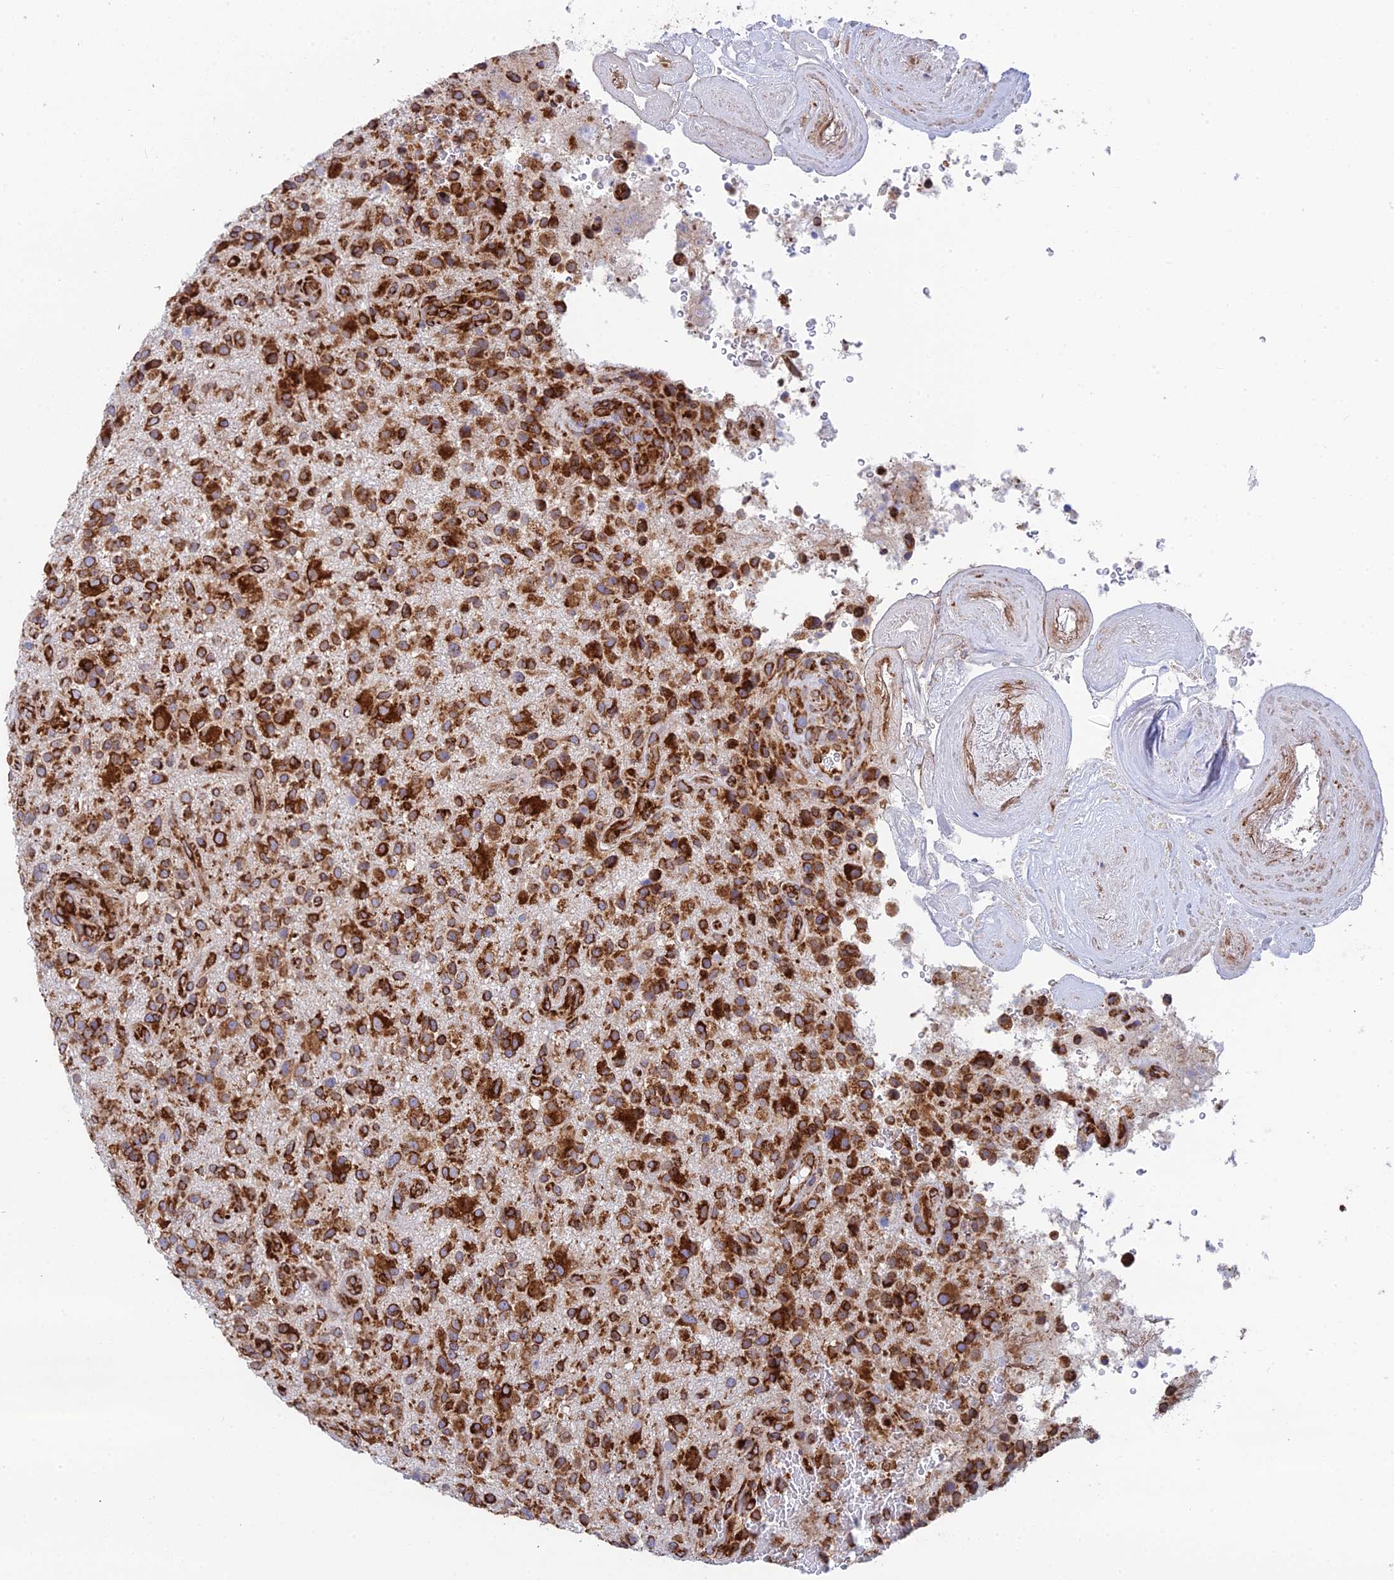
{"staining": {"intensity": "strong", "quantity": ">75%", "location": "cytoplasmic/membranous"}, "tissue": "glioma", "cell_type": "Tumor cells", "image_type": "cancer", "snomed": [{"axis": "morphology", "description": "Glioma, malignant, High grade"}, {"axis": "topography", "description": "Brain"}], "caption": "Protein expression by immunohistochemistry shows strong cytoplasmic/membranous expression in approximately >75% of tumor cells in glioma.", "gene": "CCDC69", "patient": {"sex": "male", "age": 47}}